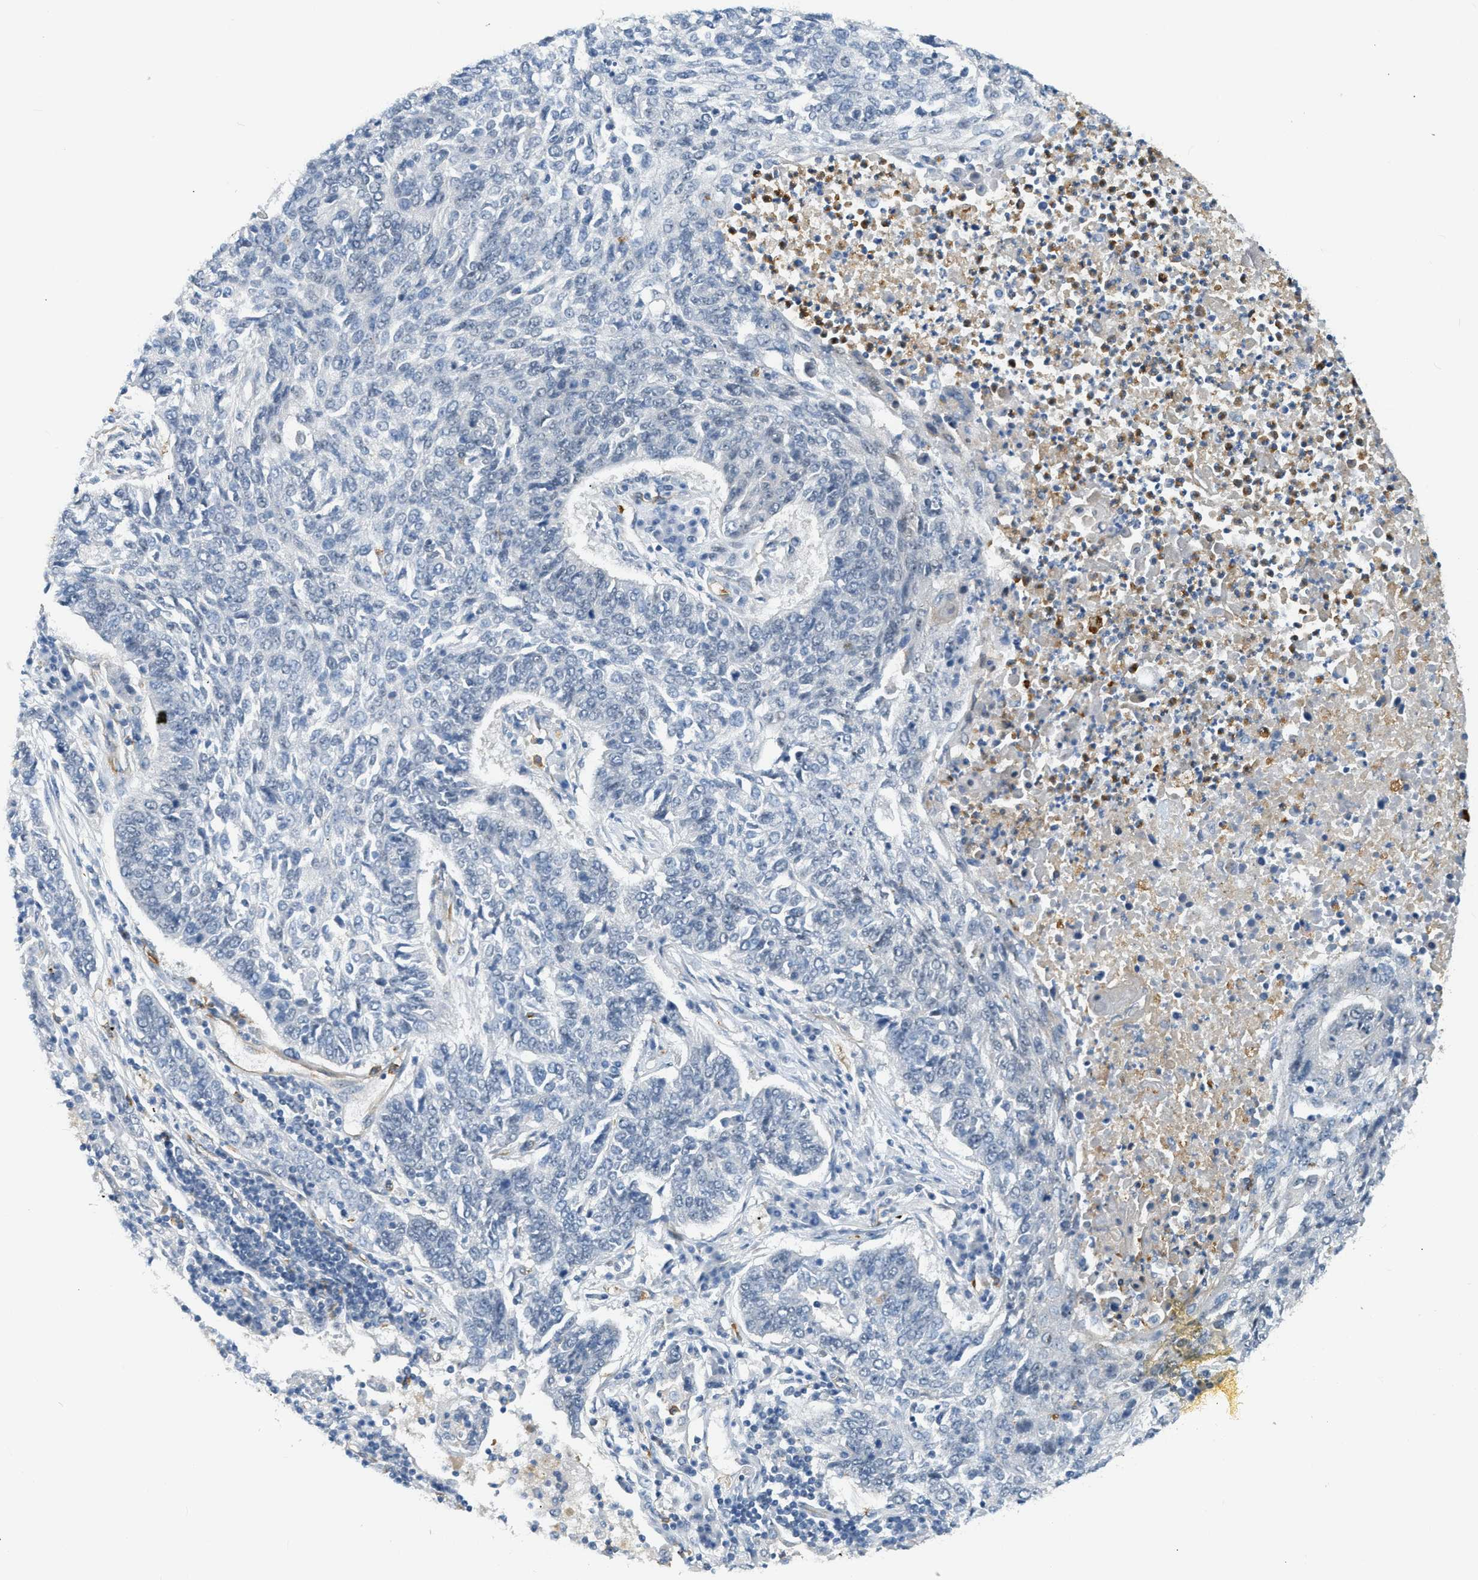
{"staining": {"intensity": "negative", "quantity": "none", "location": "none"}, "tissue": "lung cancer", "cell_type": "Tumor cells", "image_type": "cancer", "snomed": [{"axis": "morphology", "description": "Normal tissue, NOS"}, {"axis": "morphology", "description": "Squamous cell carcinoma, NOS"}, {"axis": "topography", "description": "Cartilage tissue"}, {"axis": "topography", "description": "Bronchus"}, {"axis": "topography", "description": "Lung"}], "caption": "Tumor cells show no significant positivity in lung cancer. (Stains: DAB (3,3'-diaminobenzidine) immunohistochemistry with hematoxylin counter stain, Microscopy: brightfield microscopy at high magnification).", "gene": "ZNF408", "patient": {"sex": "female", "age": 49}}